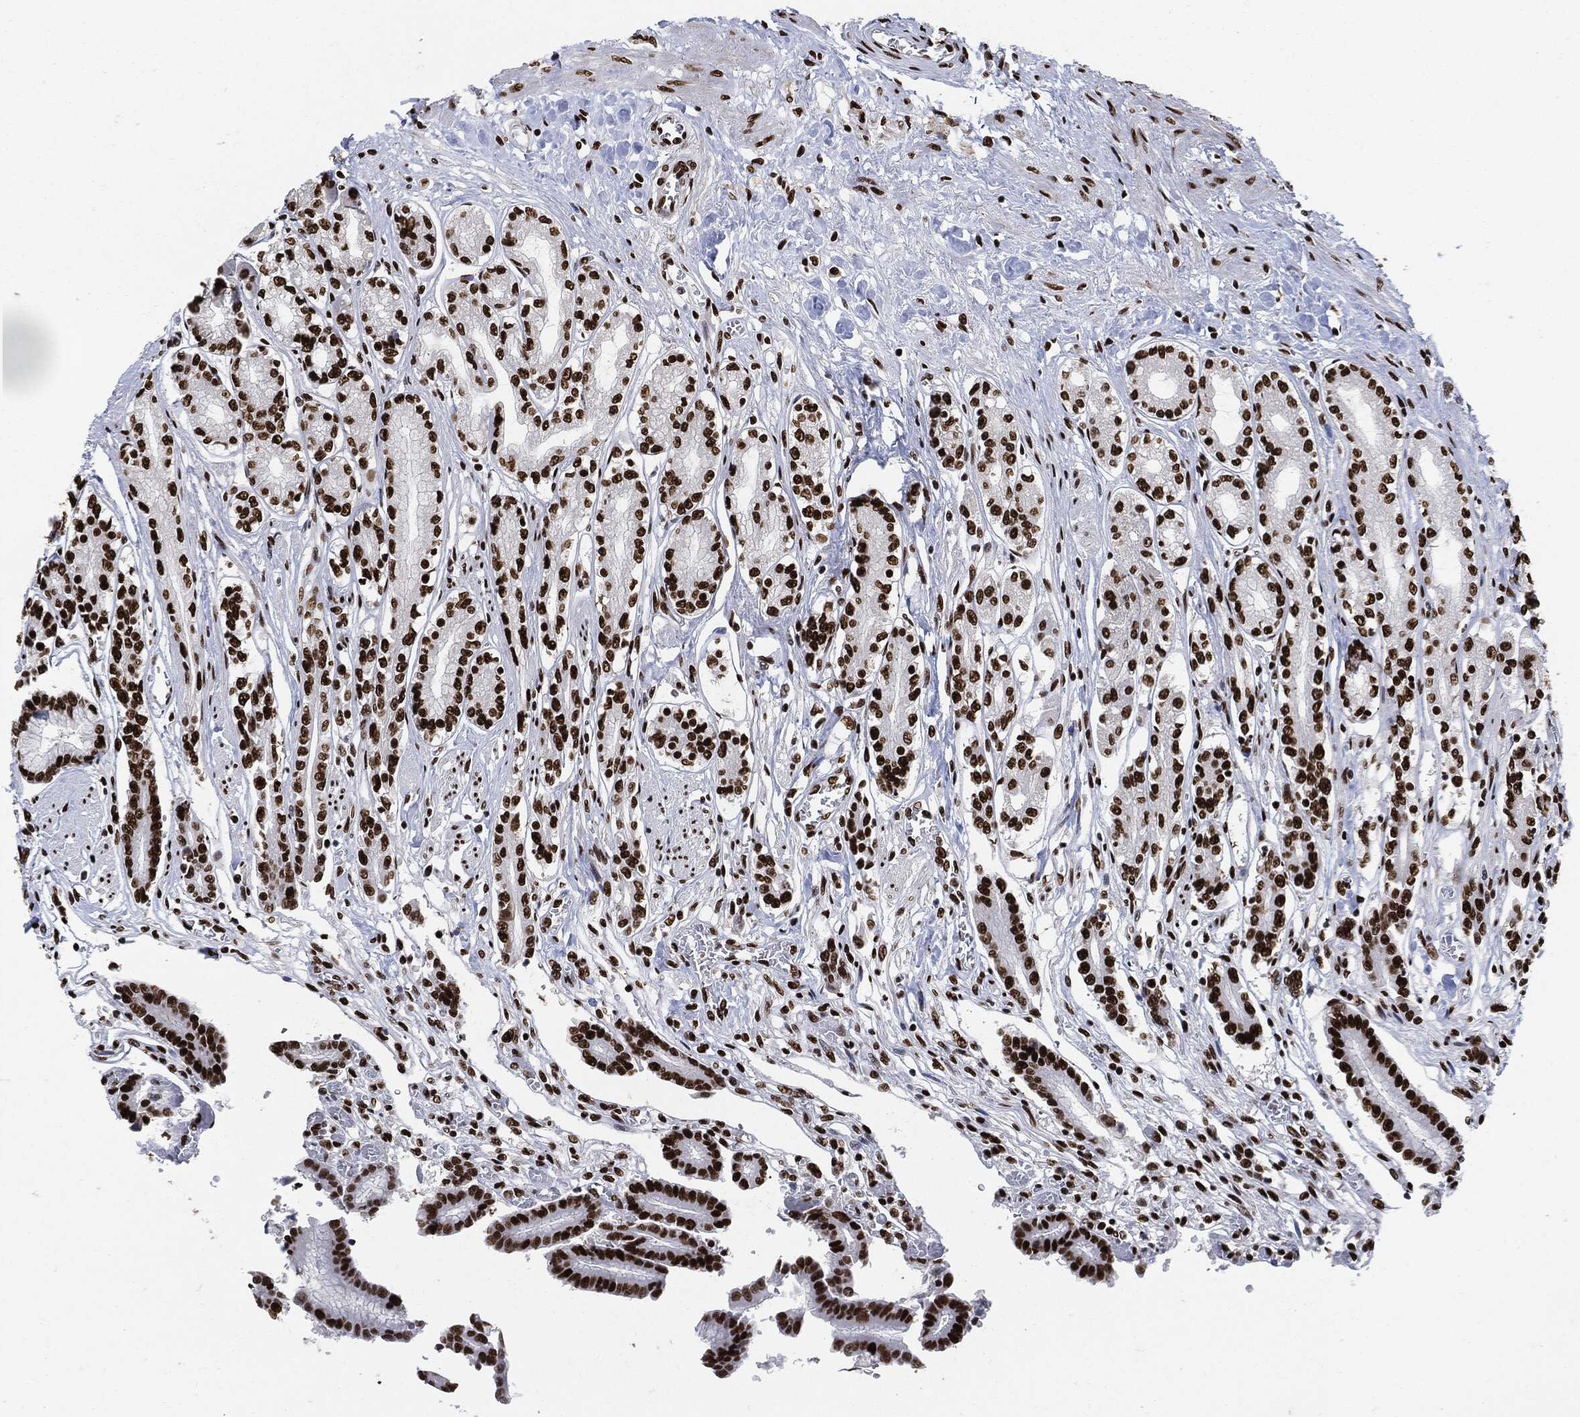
{"staining": {"intensity": "strong", "quantity": ">75%", "location": "nuclear"}, "tissue": "stomach", "cell_type": "Glandular cells", "image_type": "normal", "snomed": [{"axis": "morphology", "description": "Normal tissue, NOS"}, {"axis": "morphology", "description": "Adenocarcinoma, NOS"}, {"axis": "morphology", "description": "Adenocarcinoma, High grade"}, {"axis": "topography", "description": "Stomach, upper"}, {"axis": "topography", "description": "Stomach"}], "caption": "High-power microscopy captured an IHC micrograph of normal stomach, revealing strong nuclear positivity in approximately >75% of glandular cells. (Stains: DAB (3,3'-diaminobenzidine) in brown, nuclei in blue, Microscopy: brightfield microscopy at high magnification).", "gene": "RECQL", "patient": {"sex": "female", "age": 65}}